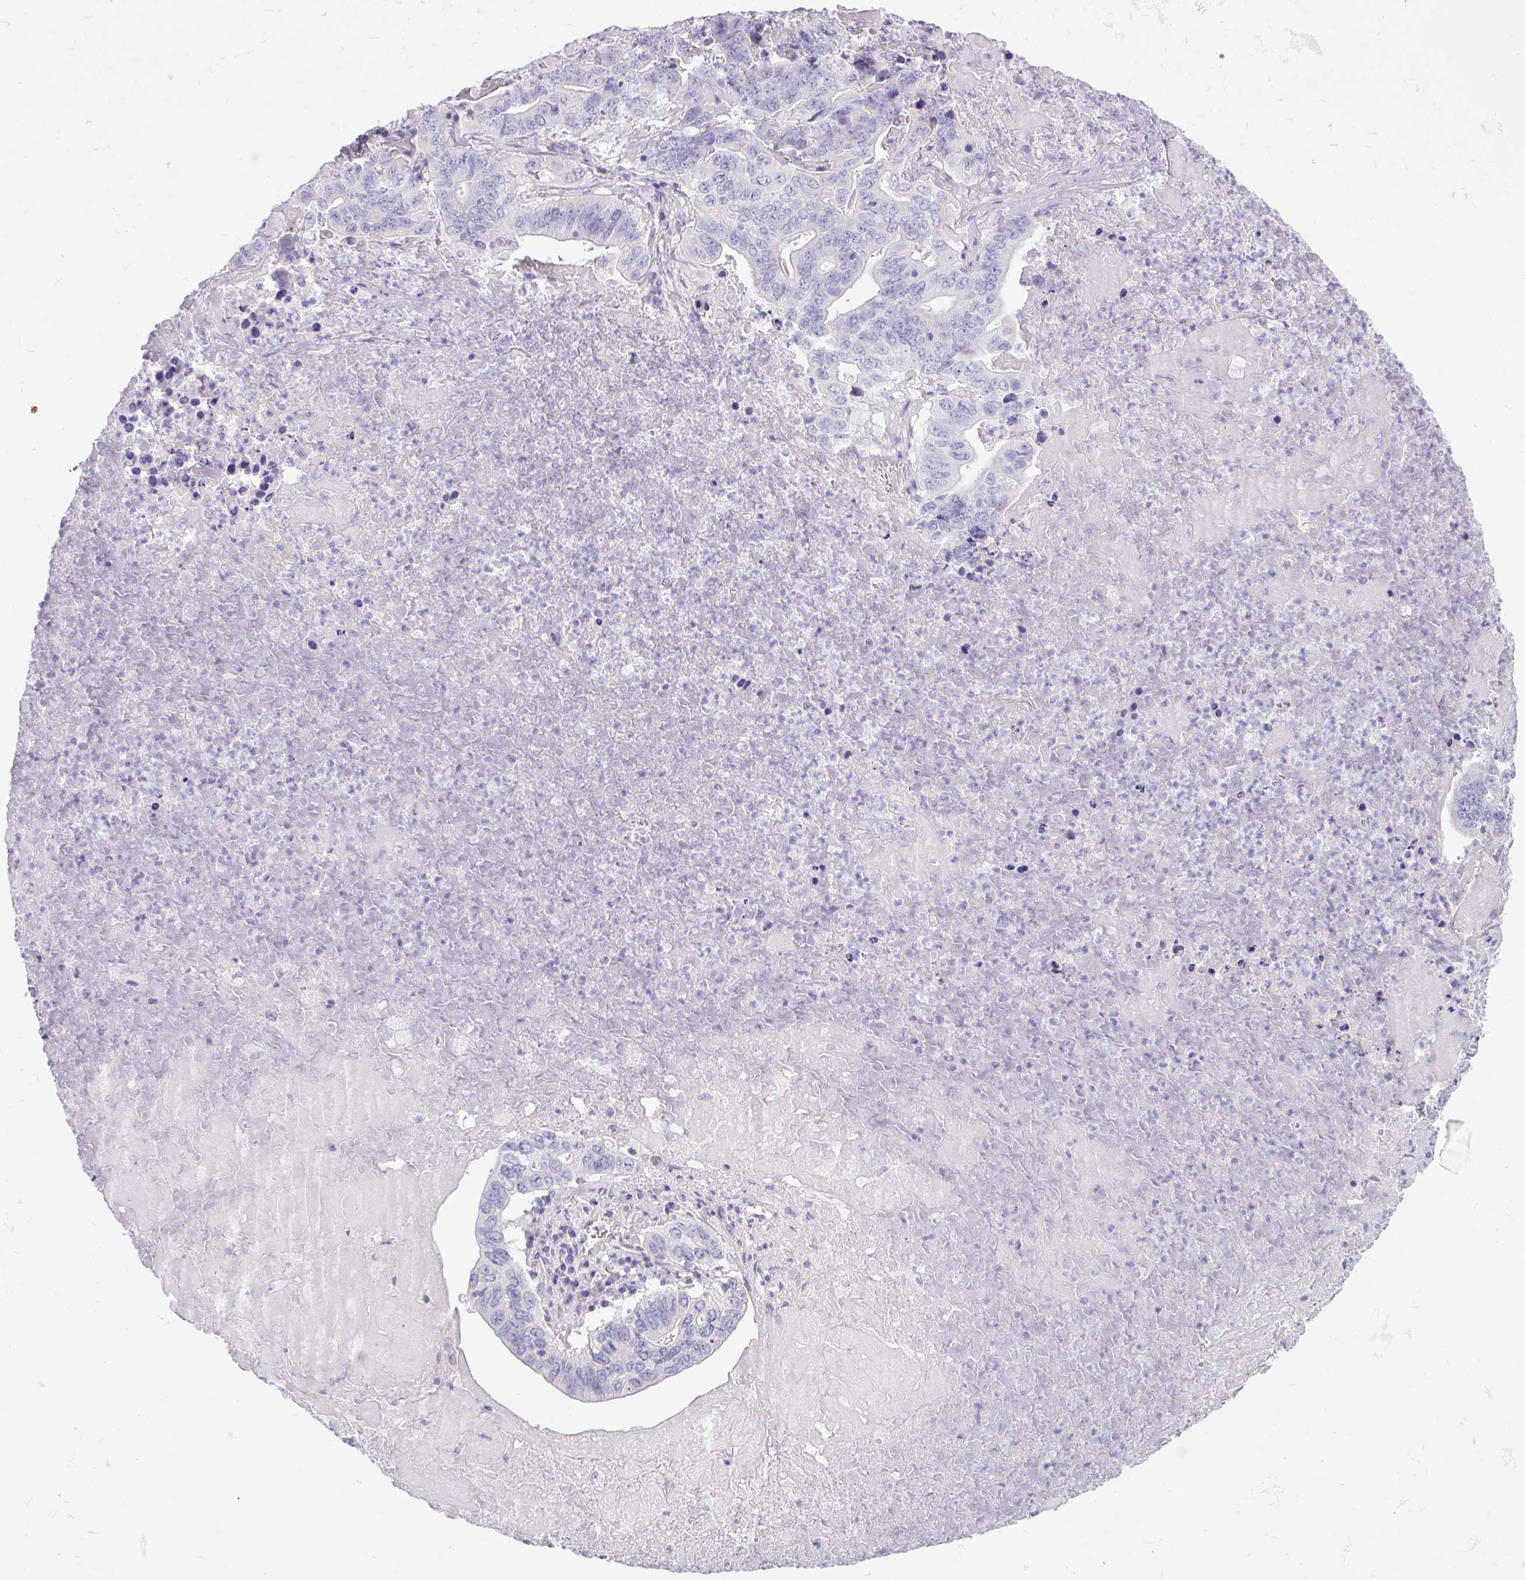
{"staining": {"intensity": "negative", "quantity": "none", "location": "none"}, "tissue": "lung cancer", "cell_type": "Tumor cells", "image_type": "cancer", "snomed": [{"axis": "morphology", "description": "Adenocarcinoma, NOS"}, {"axis": "topography", "description": "Lung"}], "caption": "This is an IHC micrograph of adenocarcinoma (lung). There is no positivity in tumor cells.", "gene": "KIRREL3", "patient": {"sex": "female", "age": 60}}